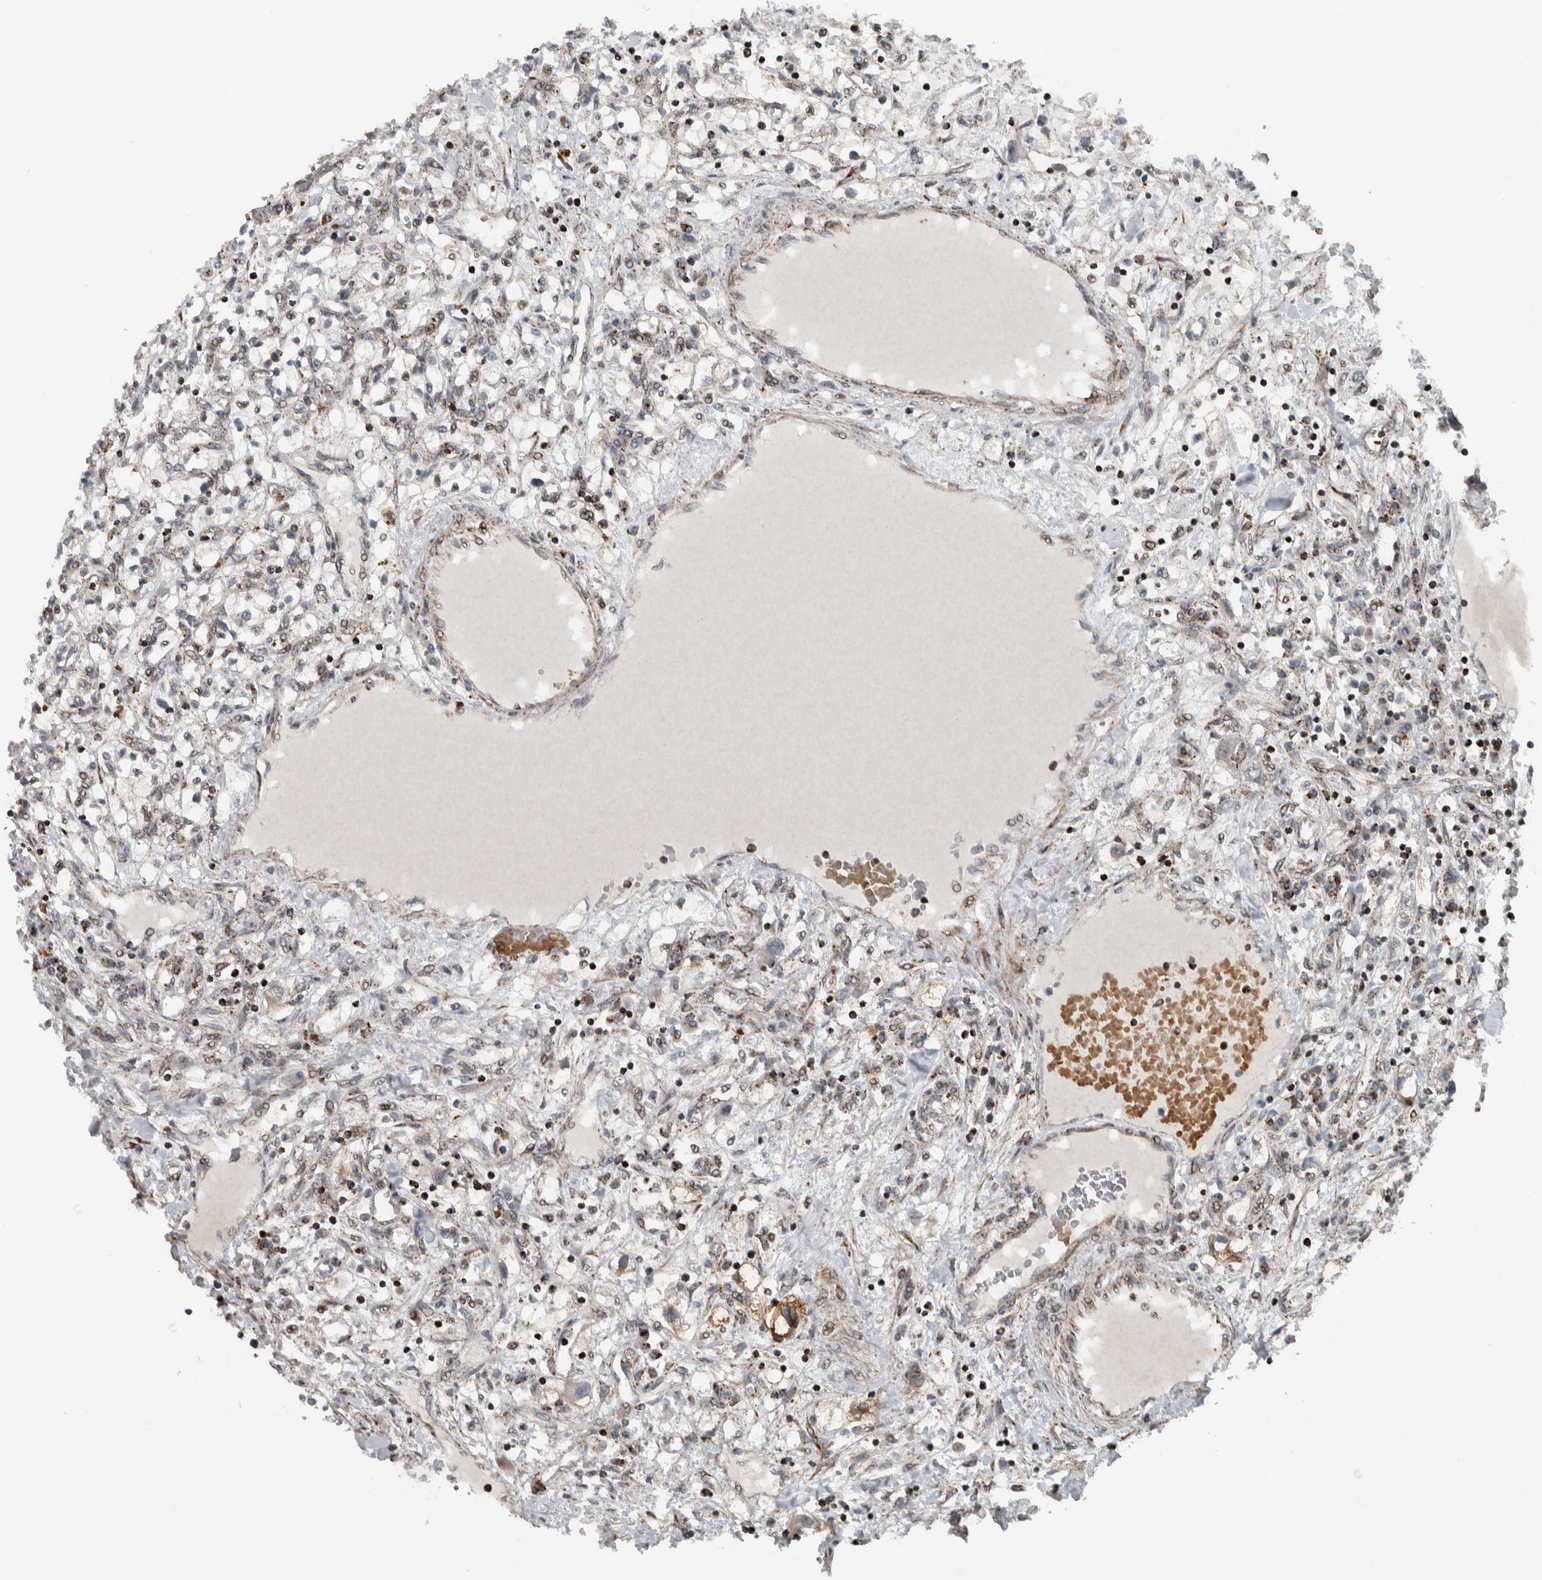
{"staining": {"intensity": "weak", "quantity": "<25%", "location": "cytoplasmic/membranous"}, "tissue": "renal cancer", "cell_type": "Tumor cells", "image_type": "cancer", "snomed": [{"axis": "morphology", "description": "Adenocarcinoma, NOS"}, {"axis": "topography", "description": "Kidney"}], "caption": "IHC image of renal cancer (adenocarcinoma) stained for a protein (brown), which displays no staining in tumor cells.", "gene": "PPM1K", "patient": {"sex": "male", "age": 68}}